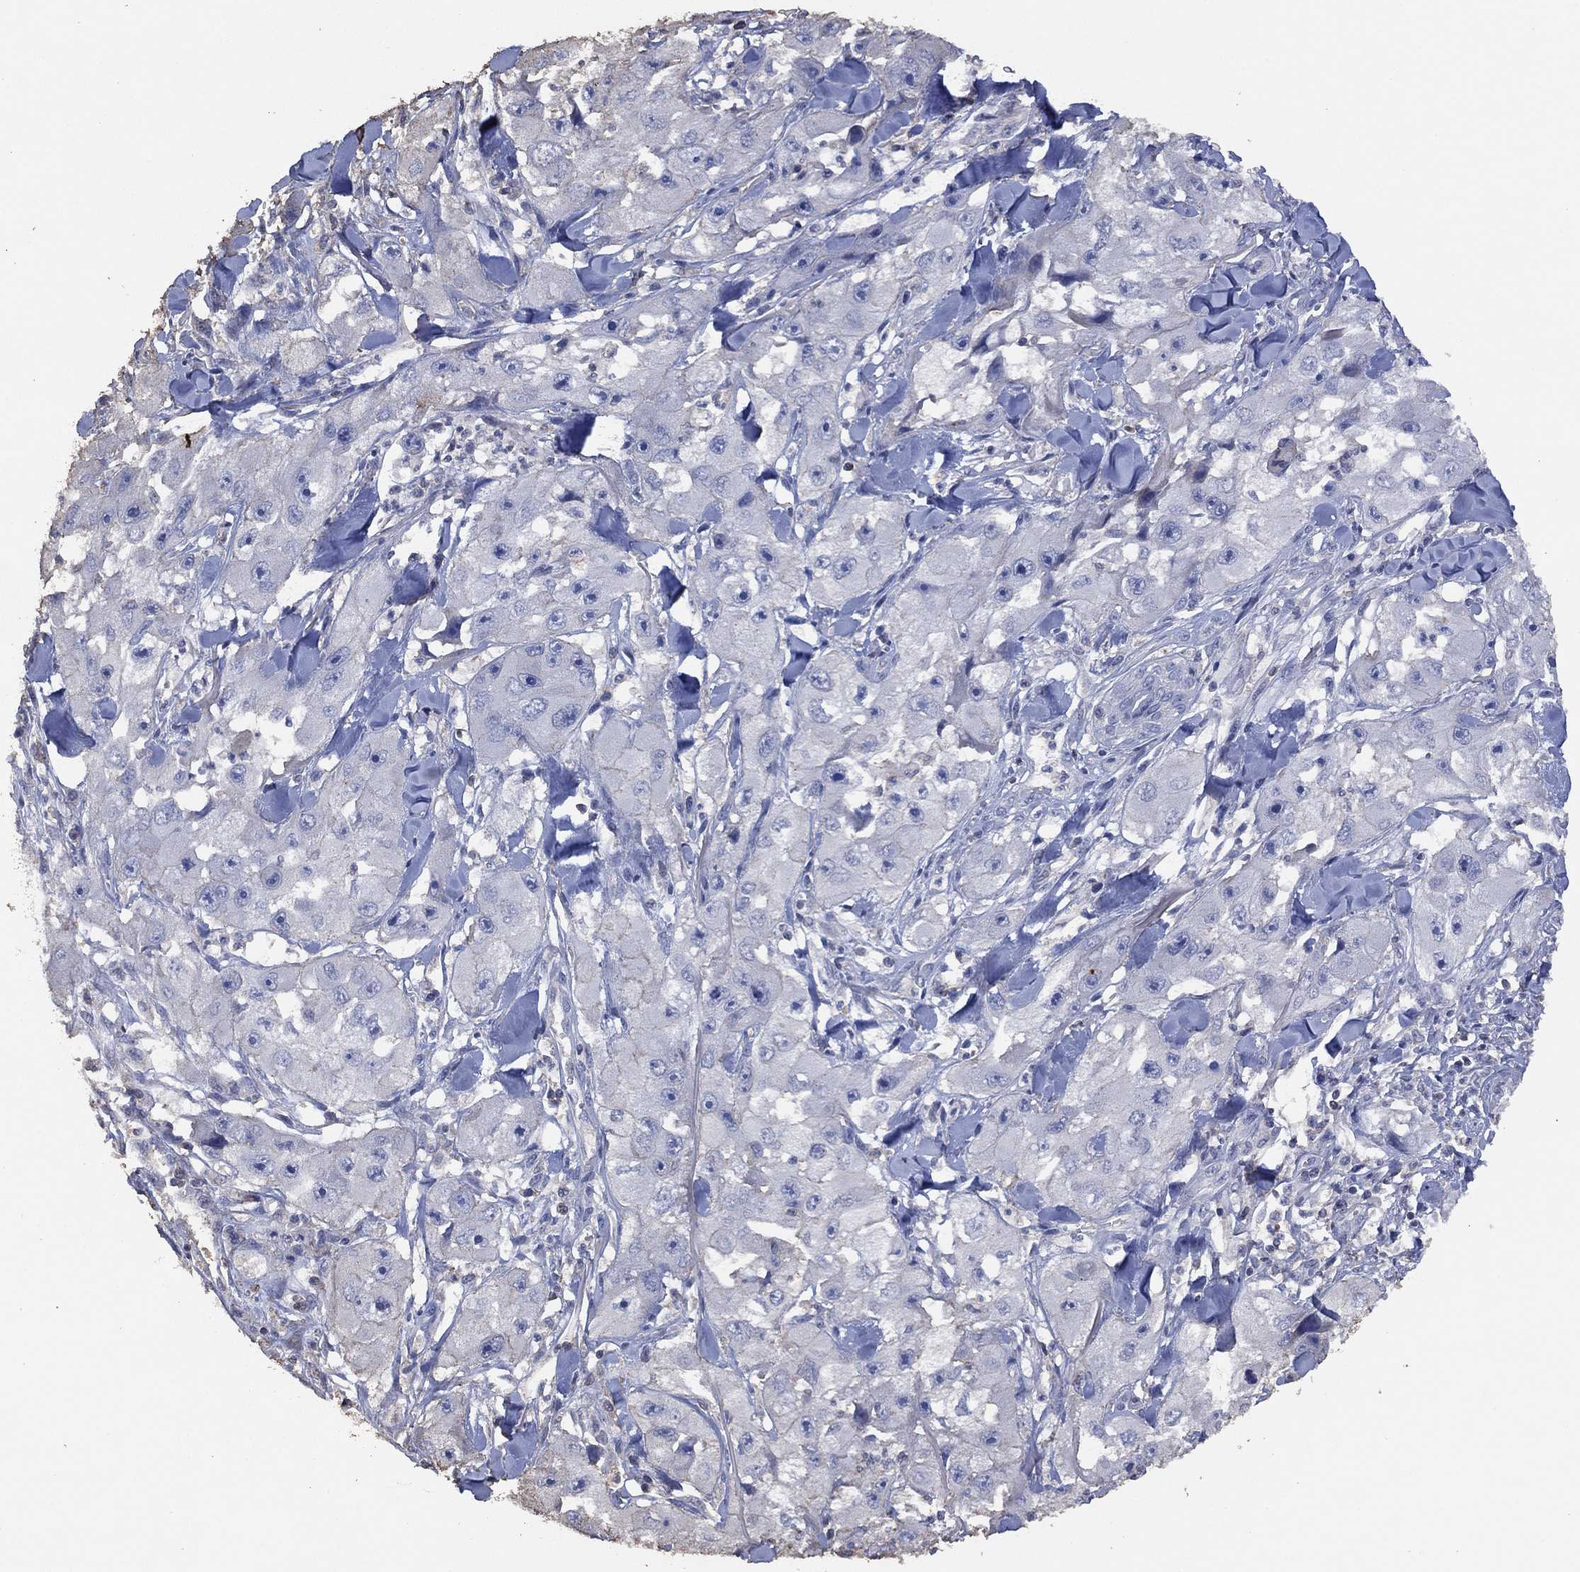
{"staining": {"intensity": "negative", "quantity": "none", "location": "none"}, "tissue": "skin cancer", "cell_type": "Tumor cells", "image_type": "cancer", "snomed": [{"axis": "morphology", "description": "Squamous cell carcinoma, NOS"}, {"axis": "topography", "description": "Skin"}, {"axis": "topography", "description": "Subcutis"}], "caption": "Skin cancer was stained to show a protein in brown. There is no significant staining in tumor cells.", "gene": "ADPRHL1", "patient": {"sex": "male", "age": 73}}